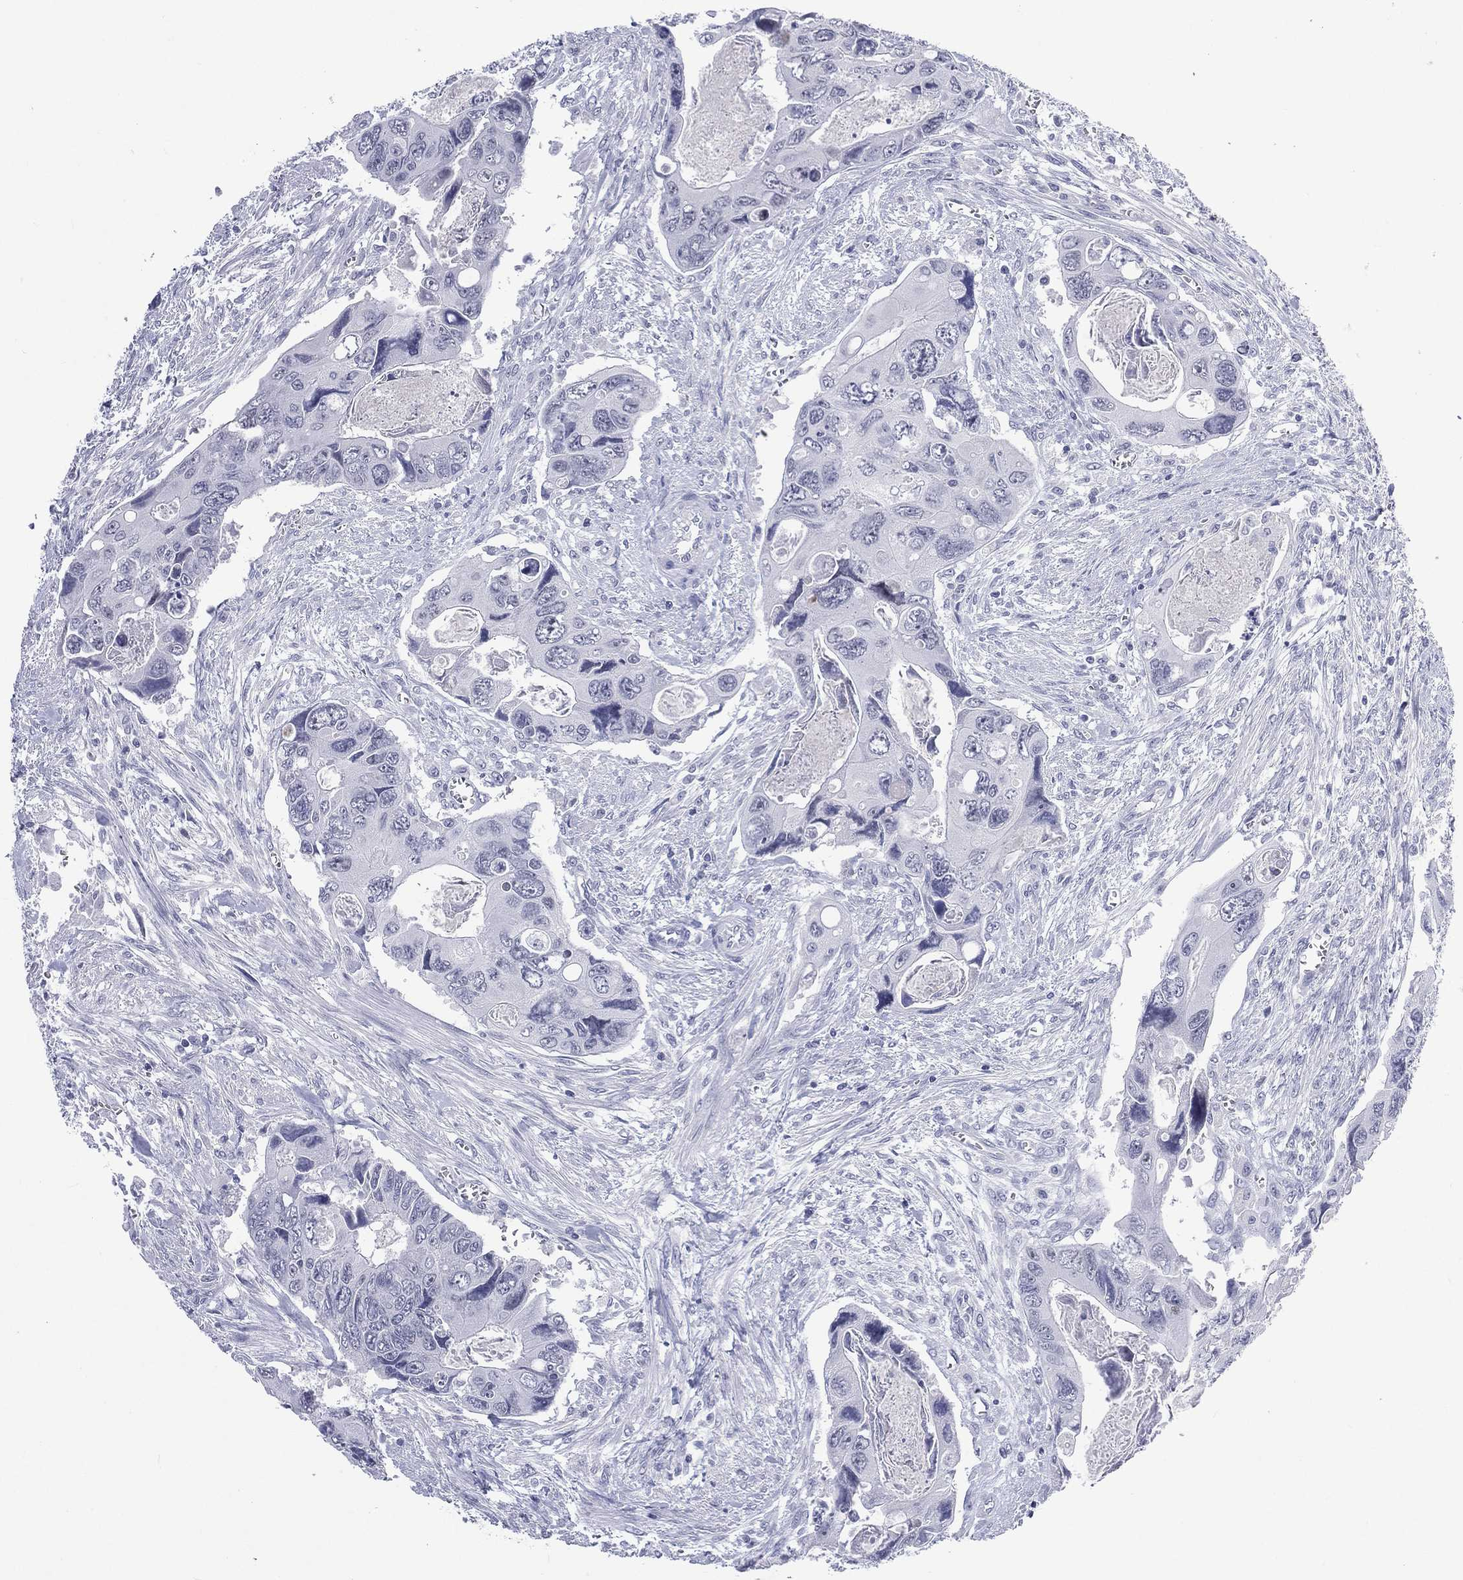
{"staining": {"intensity": "negative", "quantity": "none", "location": "none"}, "tissue": "colorectal cancer", "cell_type": "Tumor cells", "image_type": "cancer", "snomed": [{"axis": "morphology", "description": "Adenocarcinoma, NOS"}, {"axis": "topography", "description": "Rectum"}], "caption": "This is a histopathology image of immunohistochemistry staining of colorectal cancer (adenocarcinoma), which shows no positivity in tumor cells.", "gene": "SSX1", "patient": {"sex": "male", "age": 62}}